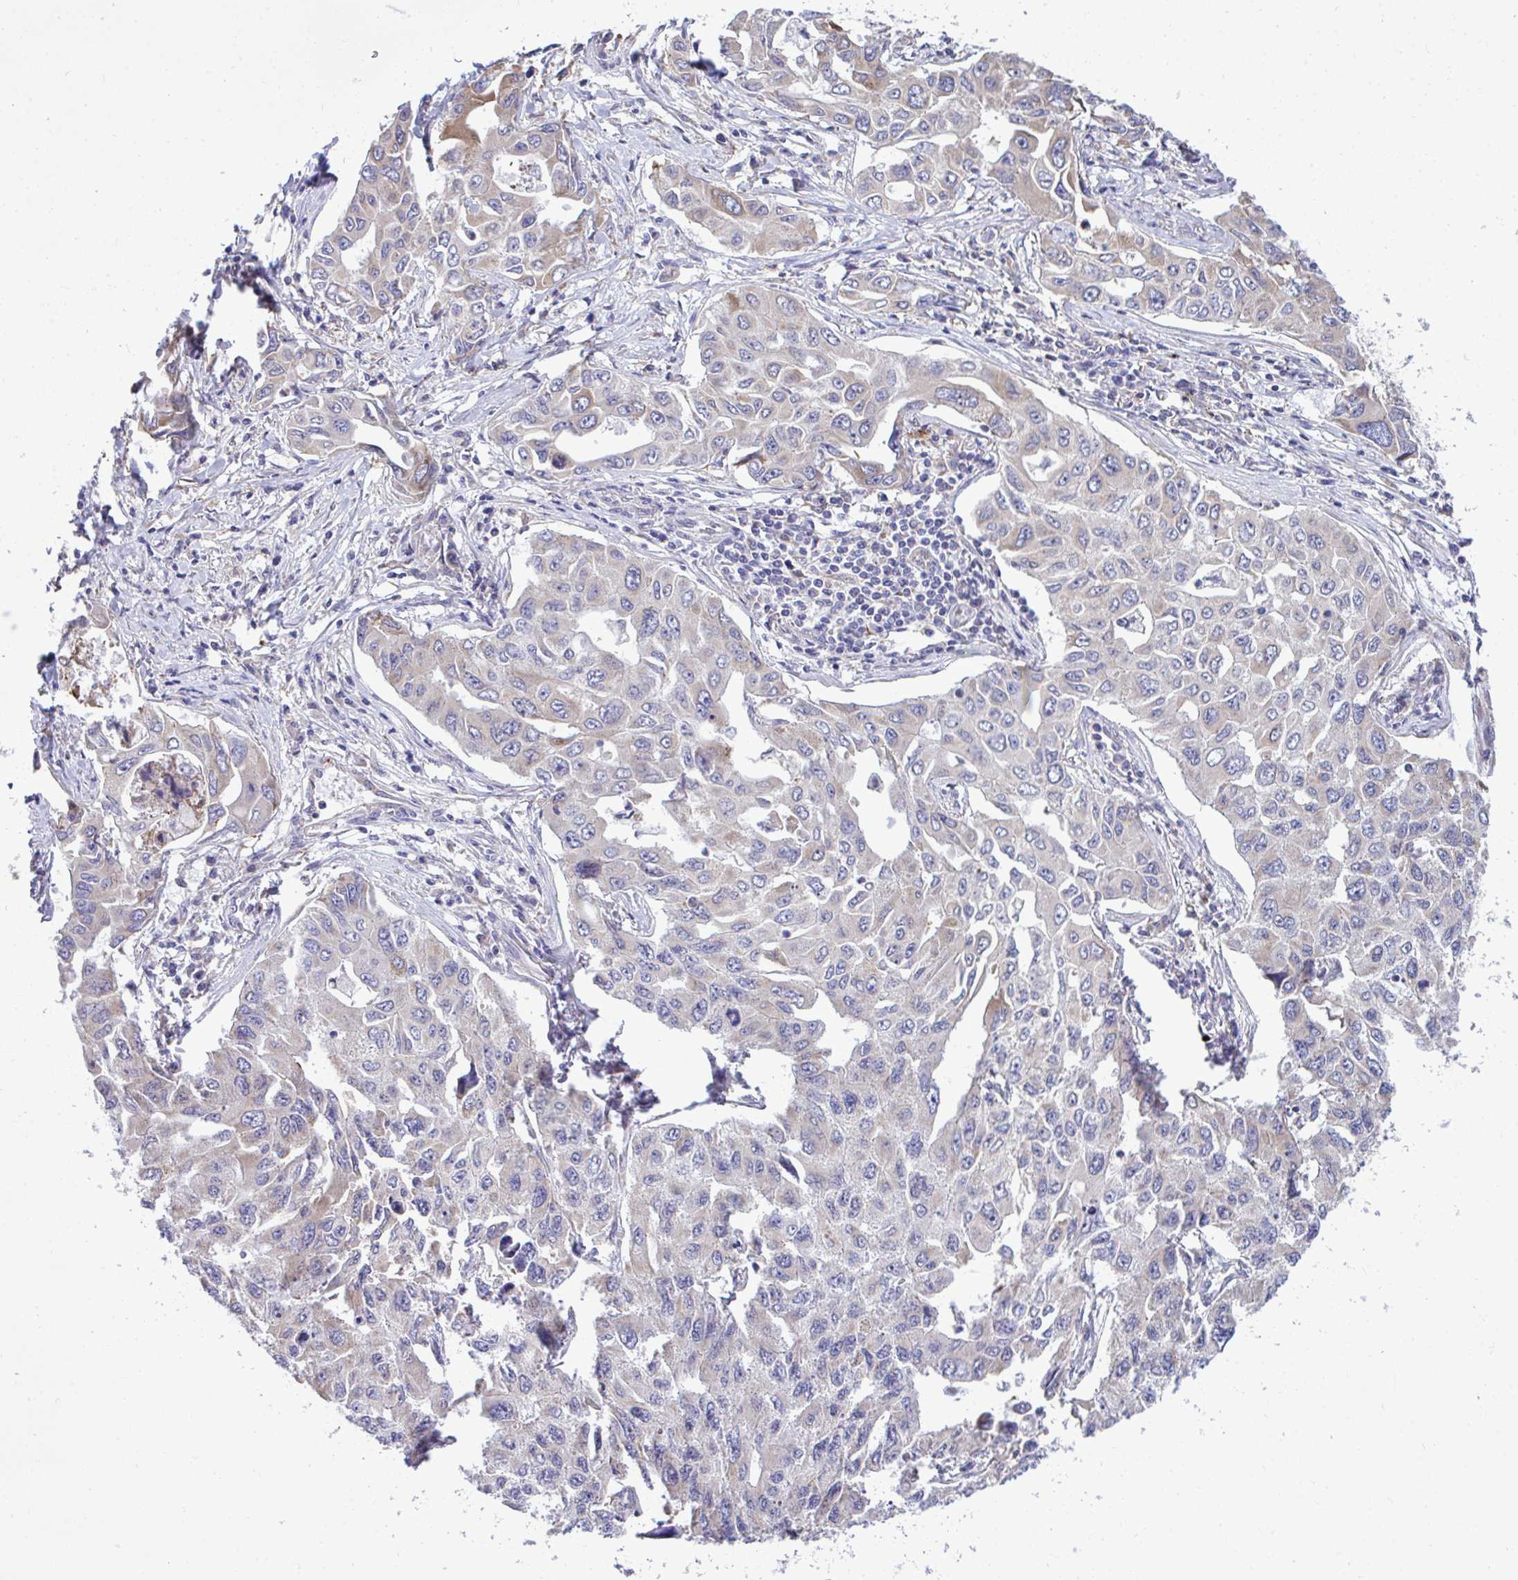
{"staining": {"intensity": "weak", "quantity": "<25%", "location": "cytoplasmic/membranous"}, "tissue": "lung cancer", "cell_type": "Tumor cells", "image_type": "cancer", "snomed": [{"axis": "morphology", "description": "Adenocarcinoma, NOS"}, {"axis": "topography", "description": "Lung"}], "caption": "A histopathology image of lung cancer (adenocarcinoma) stained for a protein exhibits no brown staining in tumor cells.", "gene": "PIGK", "patient": {"sex": "male", "age": 64}}